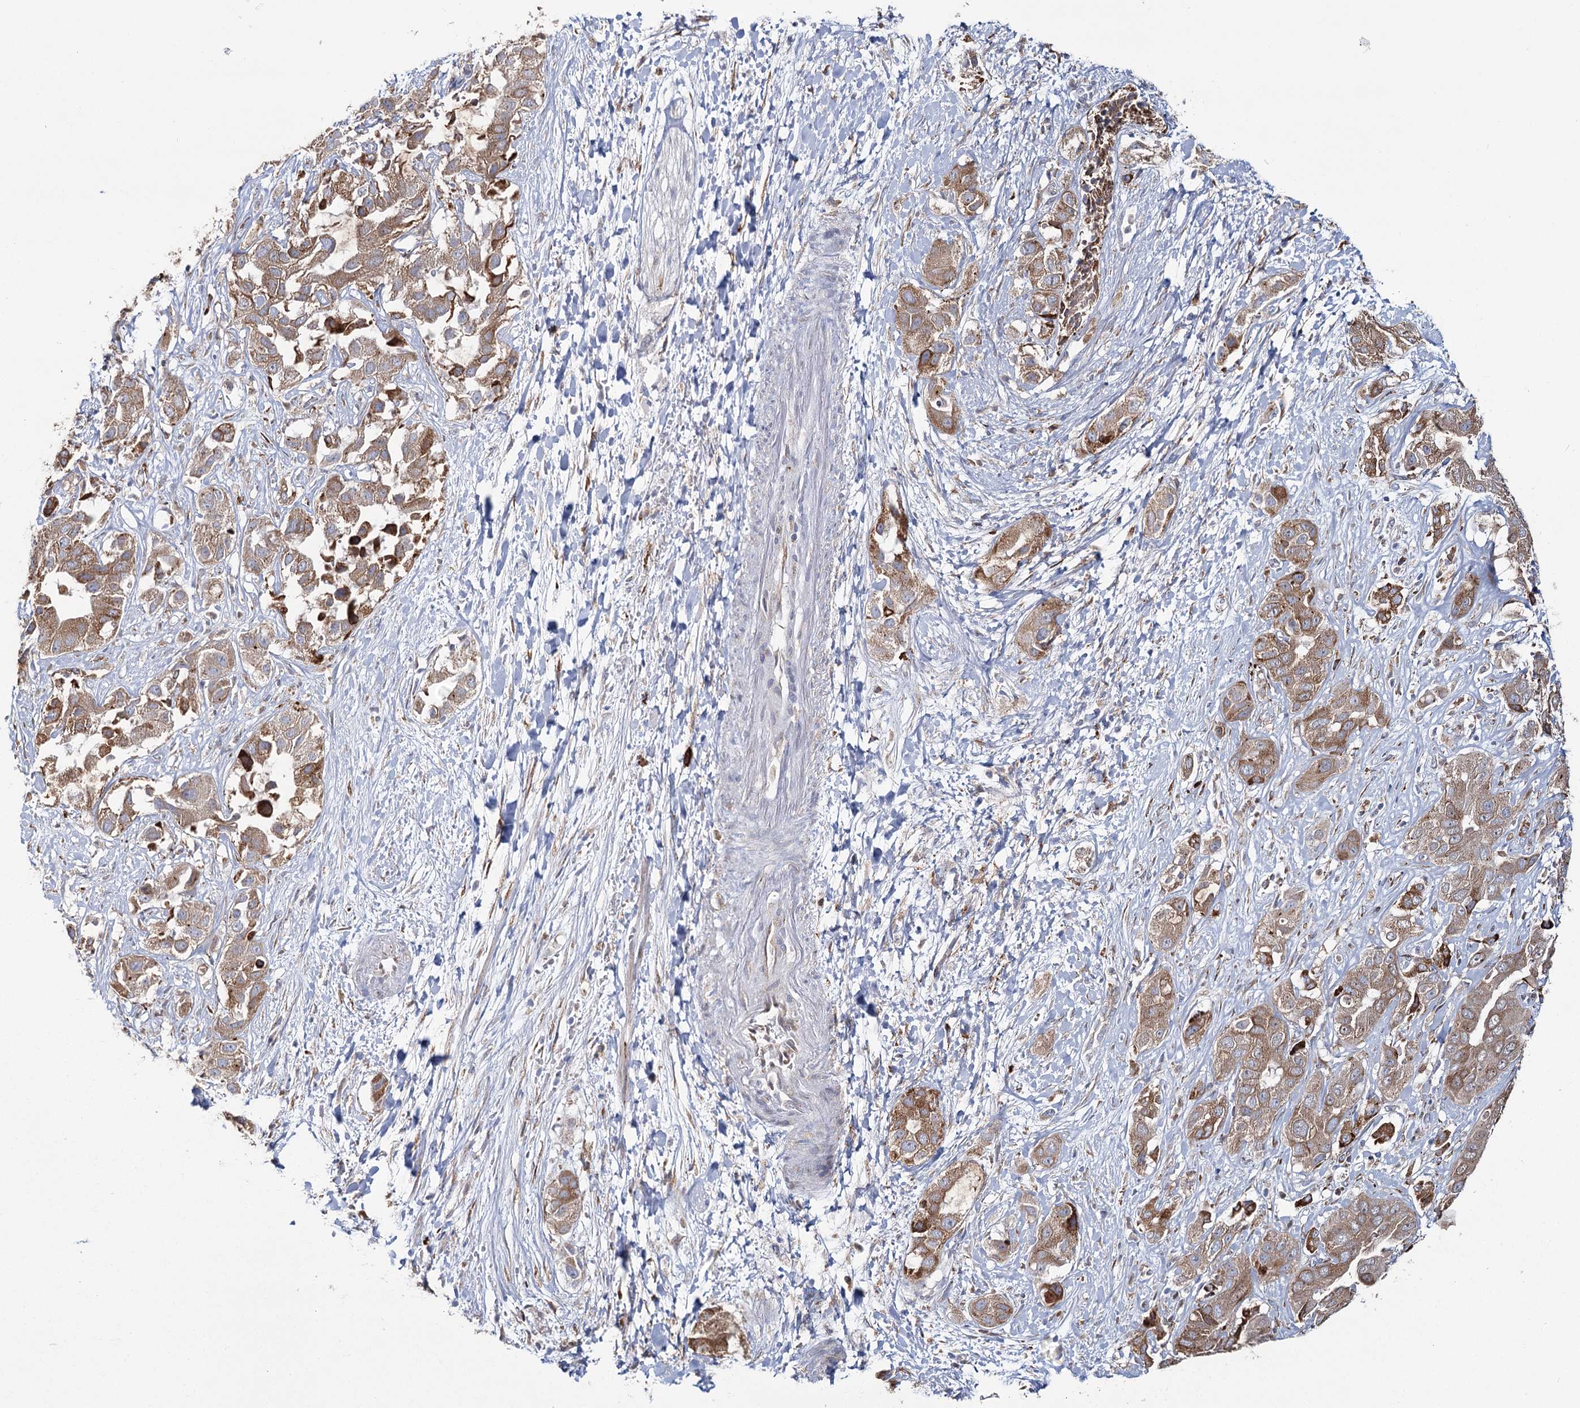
{"staining": {"intensity": "moderate", "quantity": ">75%", "location": "cytoplasmic/membranous"}, "tissue": "liver cancer", "cell_type": "Tumor cells", "image_type": "cancer", "snomed": [{"axis": "morphology", "description": "Cholangiocarcinoma"}, {"axis": "topography", "description": "Liver"}], "caption": "Brown immunohistochemical staining in liver cholangiocarcinoma reveals moderate cytoplasmic/membranous staining in approximately >75% of tumor cells.", "gene": "ZCCHC9", "patient": {"sex": "female", "age": 52}}